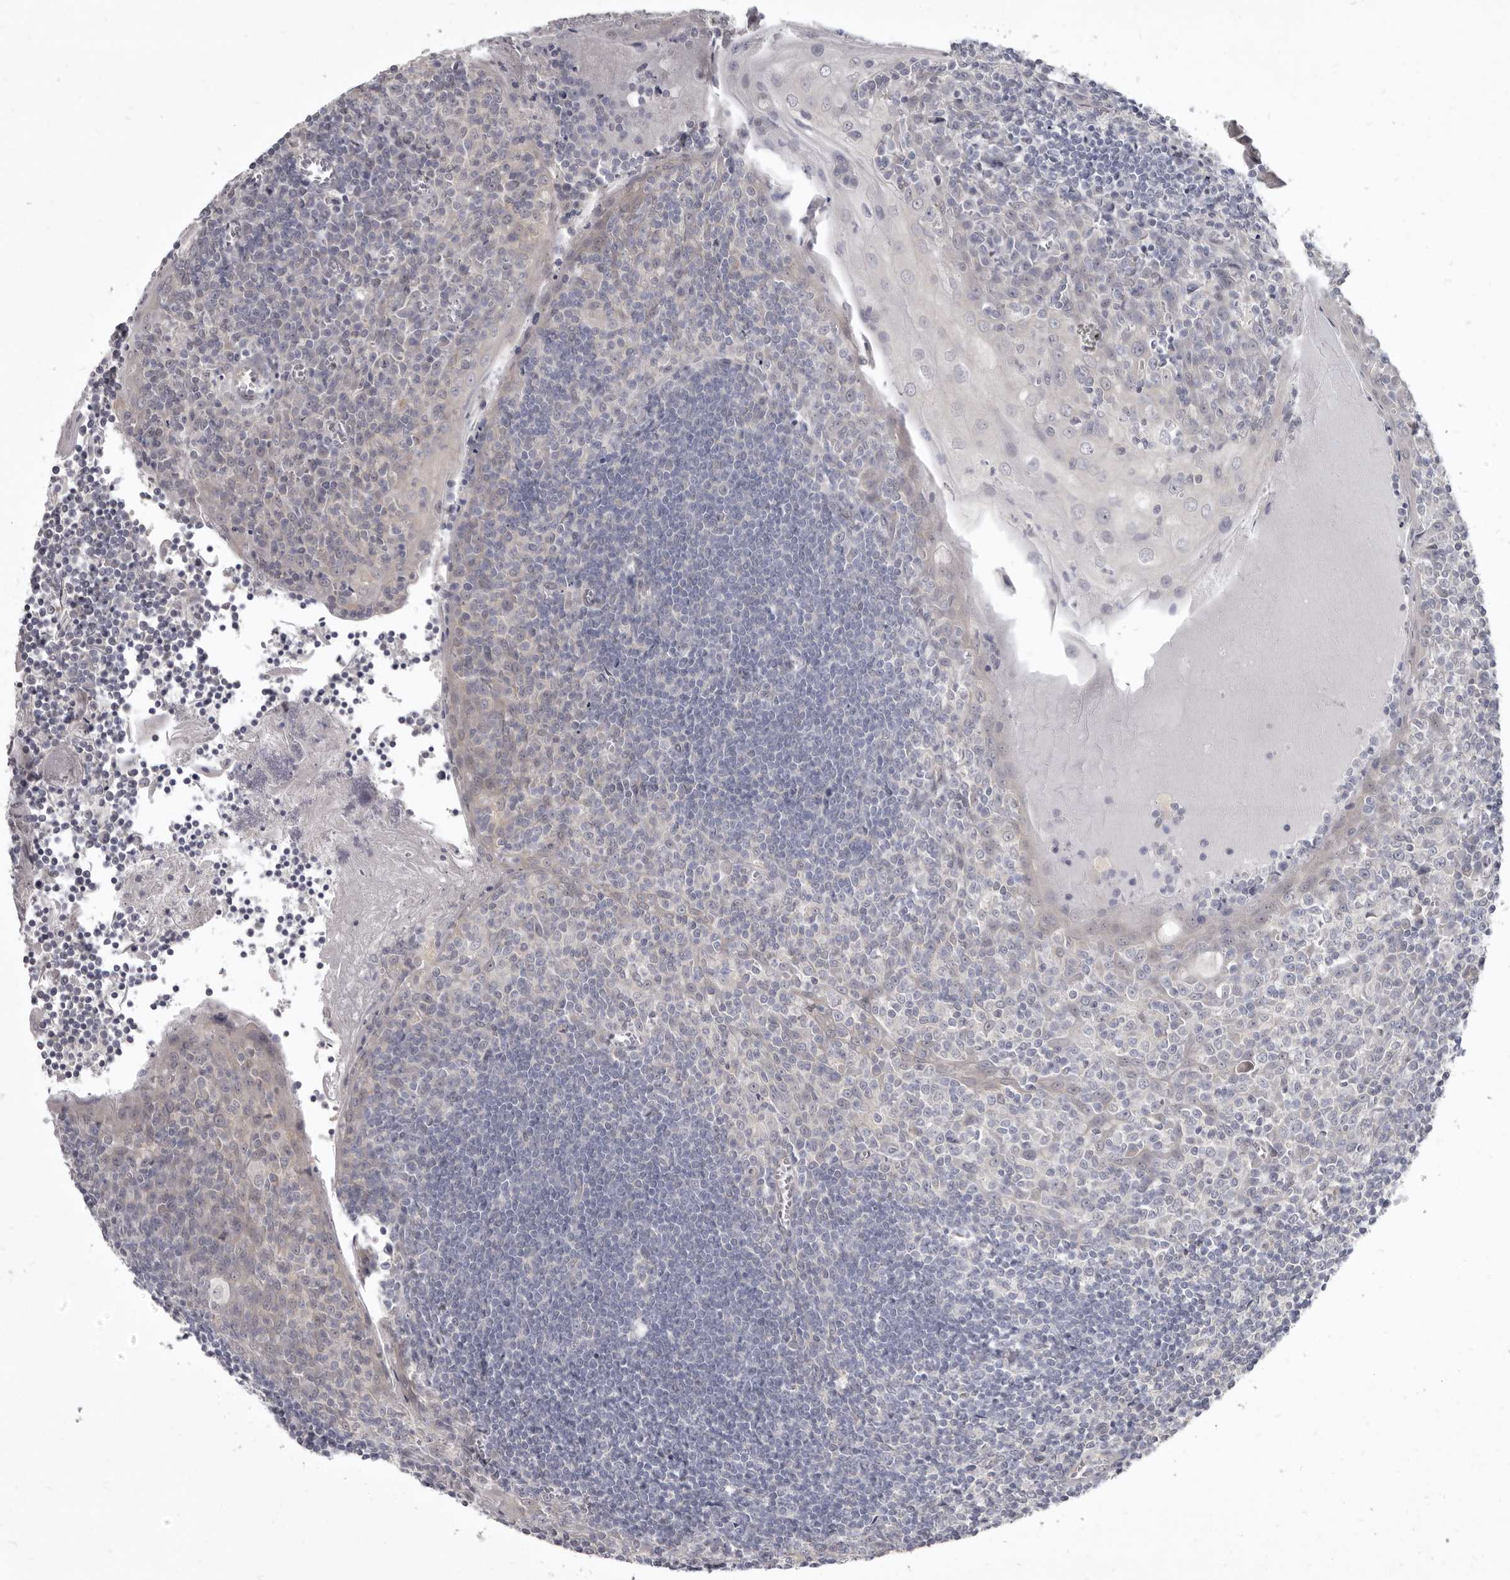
{"staining": {"intensity": "negative", "quantity": "none", "location": "none"}, "tissue": "tonsil", "cell_type": "Germinal center cells", "image_type": "normal", "snomed": [{"axis": "morphology", "description": "Normal tissue, NOS"}, {"axis": "topography", "description": "Tonsil"}], "caption": "Protein analysis of normal tonsil shows no significant positivity in germinal center cells.", "gene": "GSK3B", "patient": {"sex": "male", "age": 27}}